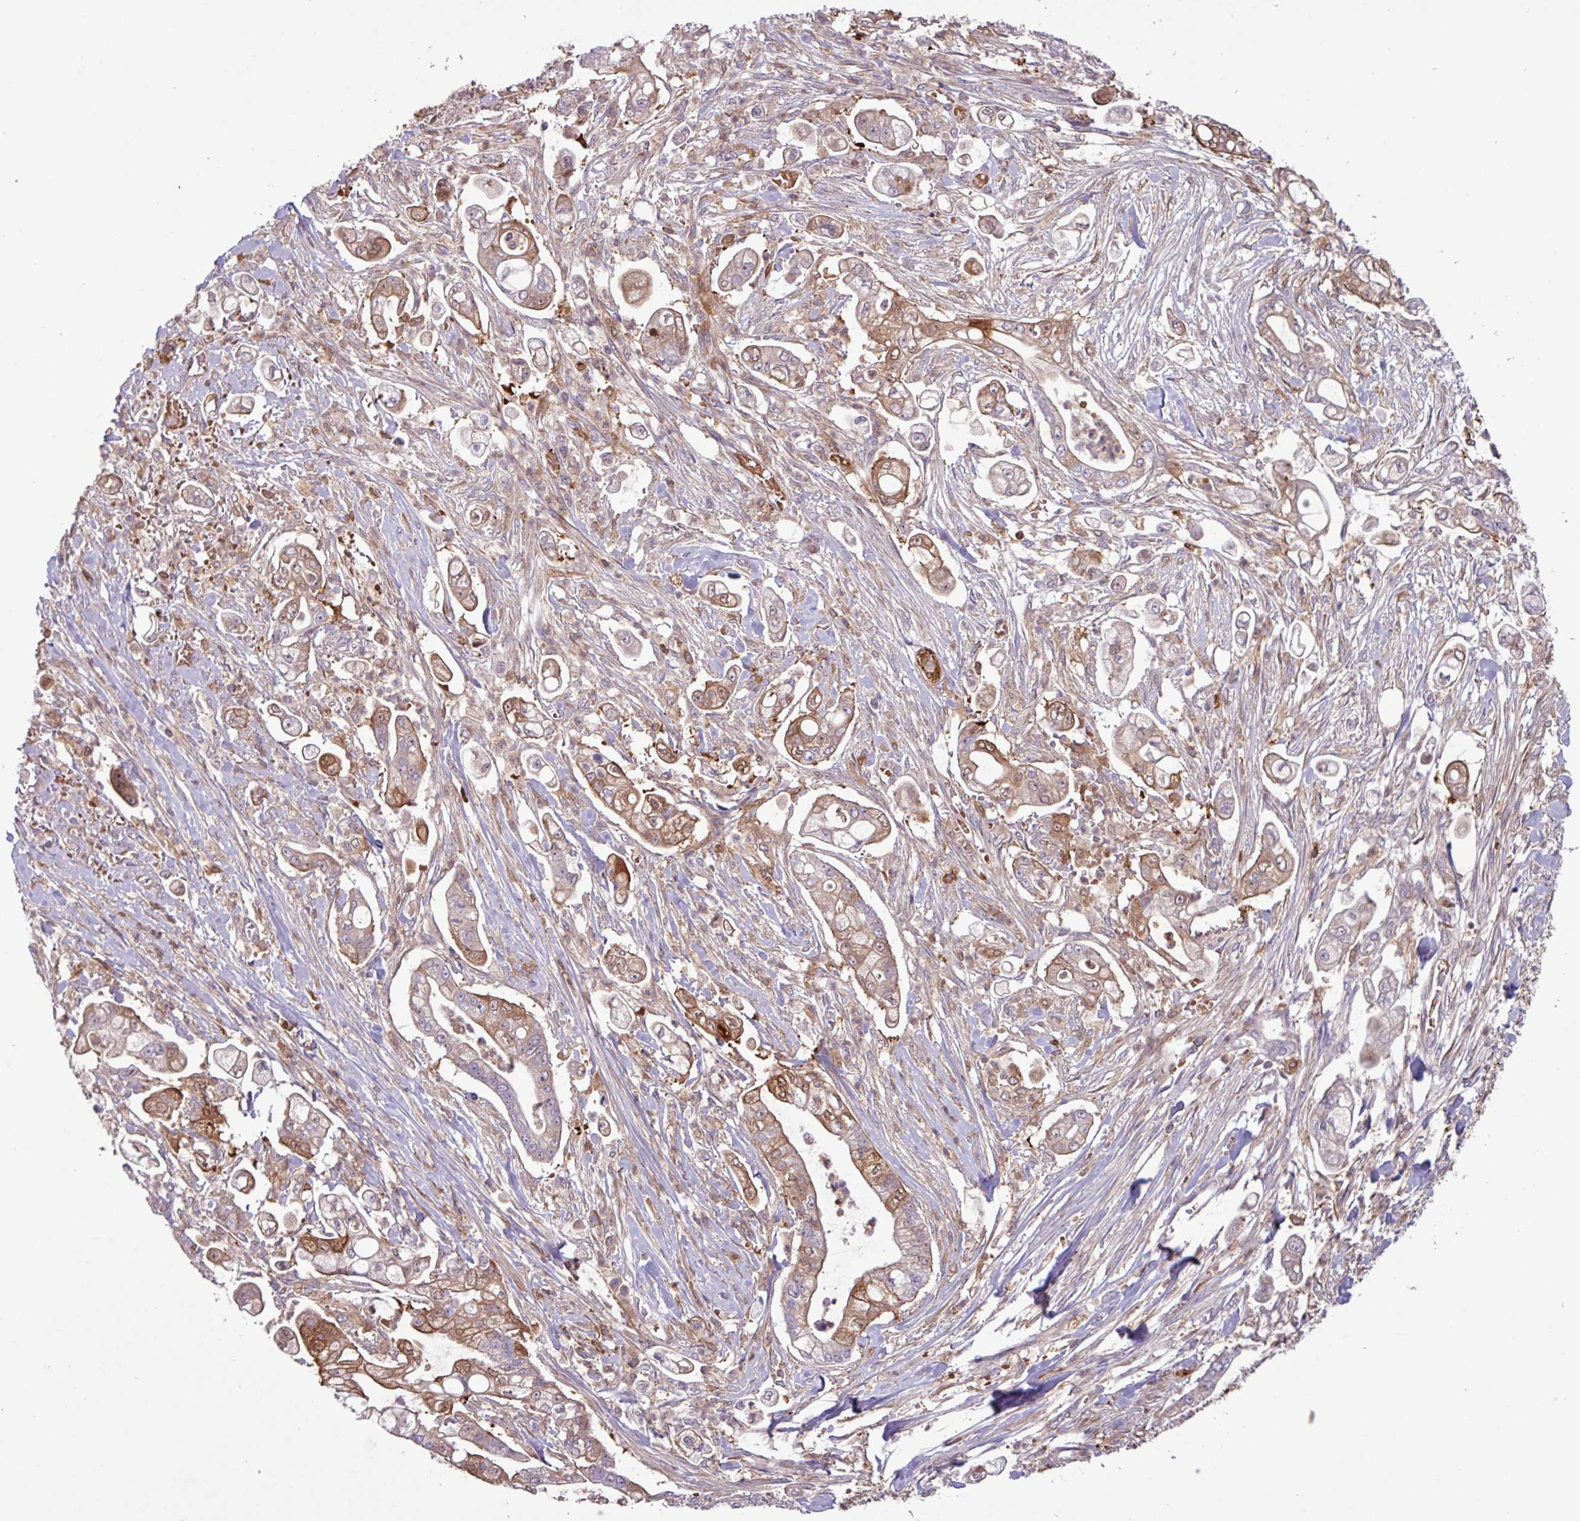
{"staining": {"intensity": "moderate", "quantity": "25%-75%", "location": "cytoplasmic/membranous,nuclear"}, "tissue": "pancreatic cancer", "cell_type": "Tumor cells", "image_type": "cancer", "snomed": [{"axis": "morphology", "description": "Adenocarcinoma, NOS"}, {"axis": "topography", "description": "Pancreas"}], "caption": "Protein staining reveals moderate cytoplasmic/membranous and nuclear positivity in about 25%-75% of tumor cells in pancreatic adenocarcinoma.", "gene": "SEC61G", "patient": {"sex": "female", "age": 69}}